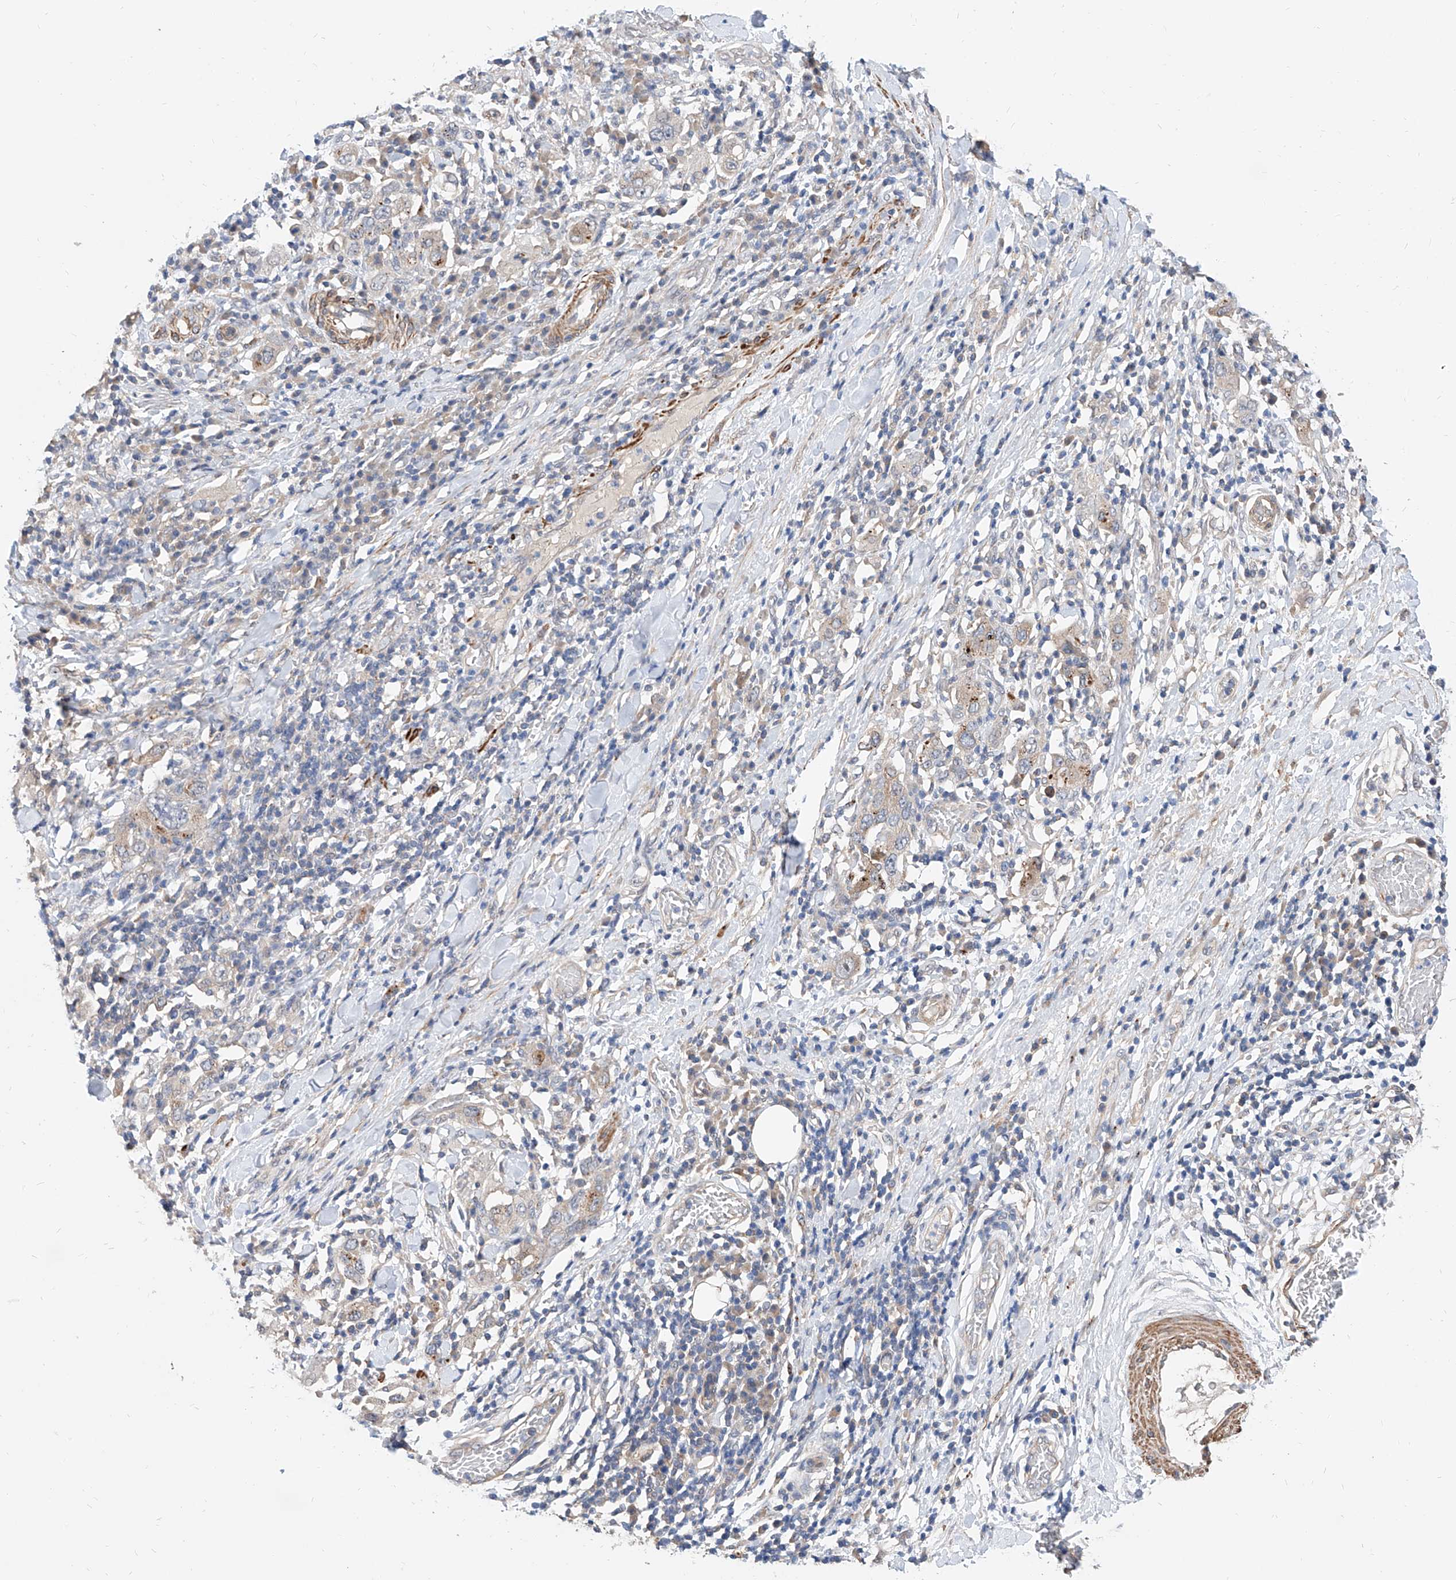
{"staining": {"intensity": "weak", "quantity": "<25%", "location": "cytoplasmic/membranous"}, "tissue": "stomach cancer", "cell_type": "Tumor cells", "image_type": "cancer", "snomed": [{"axis": "morphology", "description": "Adenocarcinoma, NOS"}, {"axis": "topography", "description": "Stomach, upper"}], "caption": "Immunohistochemistry (IHC) photomicrograph of human adenocarcinoma (stomach) stained for a protein (brown), which exhibits no expression in tumor cells.", "gene": "MAGEE2", "patient": {"sex": "male", "age": 62}}